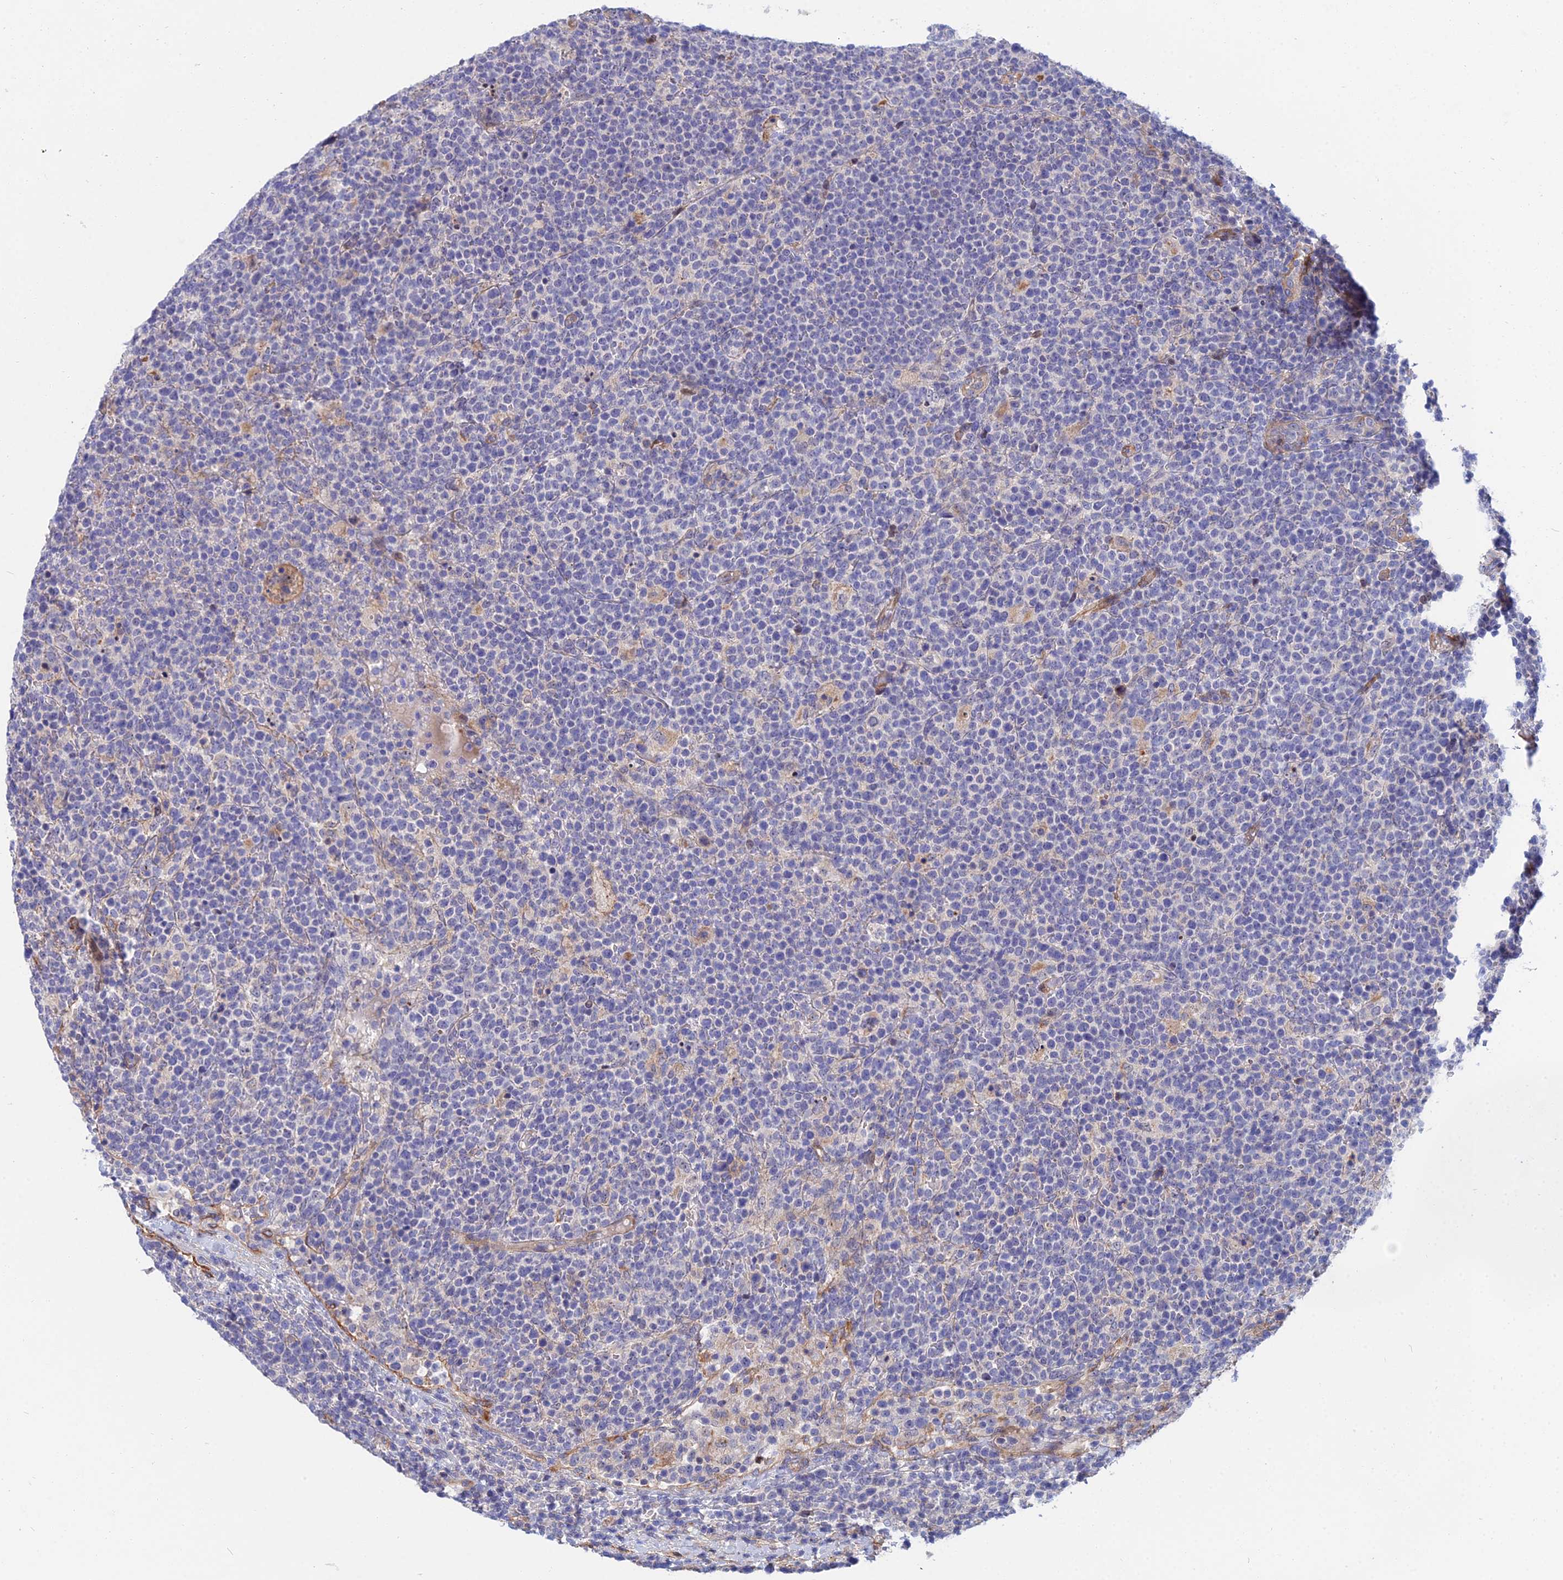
{"staining": {"intensity": "negative", "quantity": "none", "location": "none"}, "tissue": "lymphoma", "cell_type": "Tumor cells", "image_type": "cancer", "snomed": [{"axis": "morphology", "description": "Malignant lymphoma, non-Hodgkin's type, High grade"}, {"axis": "topography", "description": "Lymph node"}], "caption": "High magnification brightfield microscopy of malignant lymphoma, non-Hodgkin's type (high-grade) stained with DAB (3,3'-diaminobenzidine) (brown) and counterstained with hematoxylin (blue): tumor cells show no significant positivity.", "gene": "TRIM43B", "patient": {"sex": "male", "age": 61}}